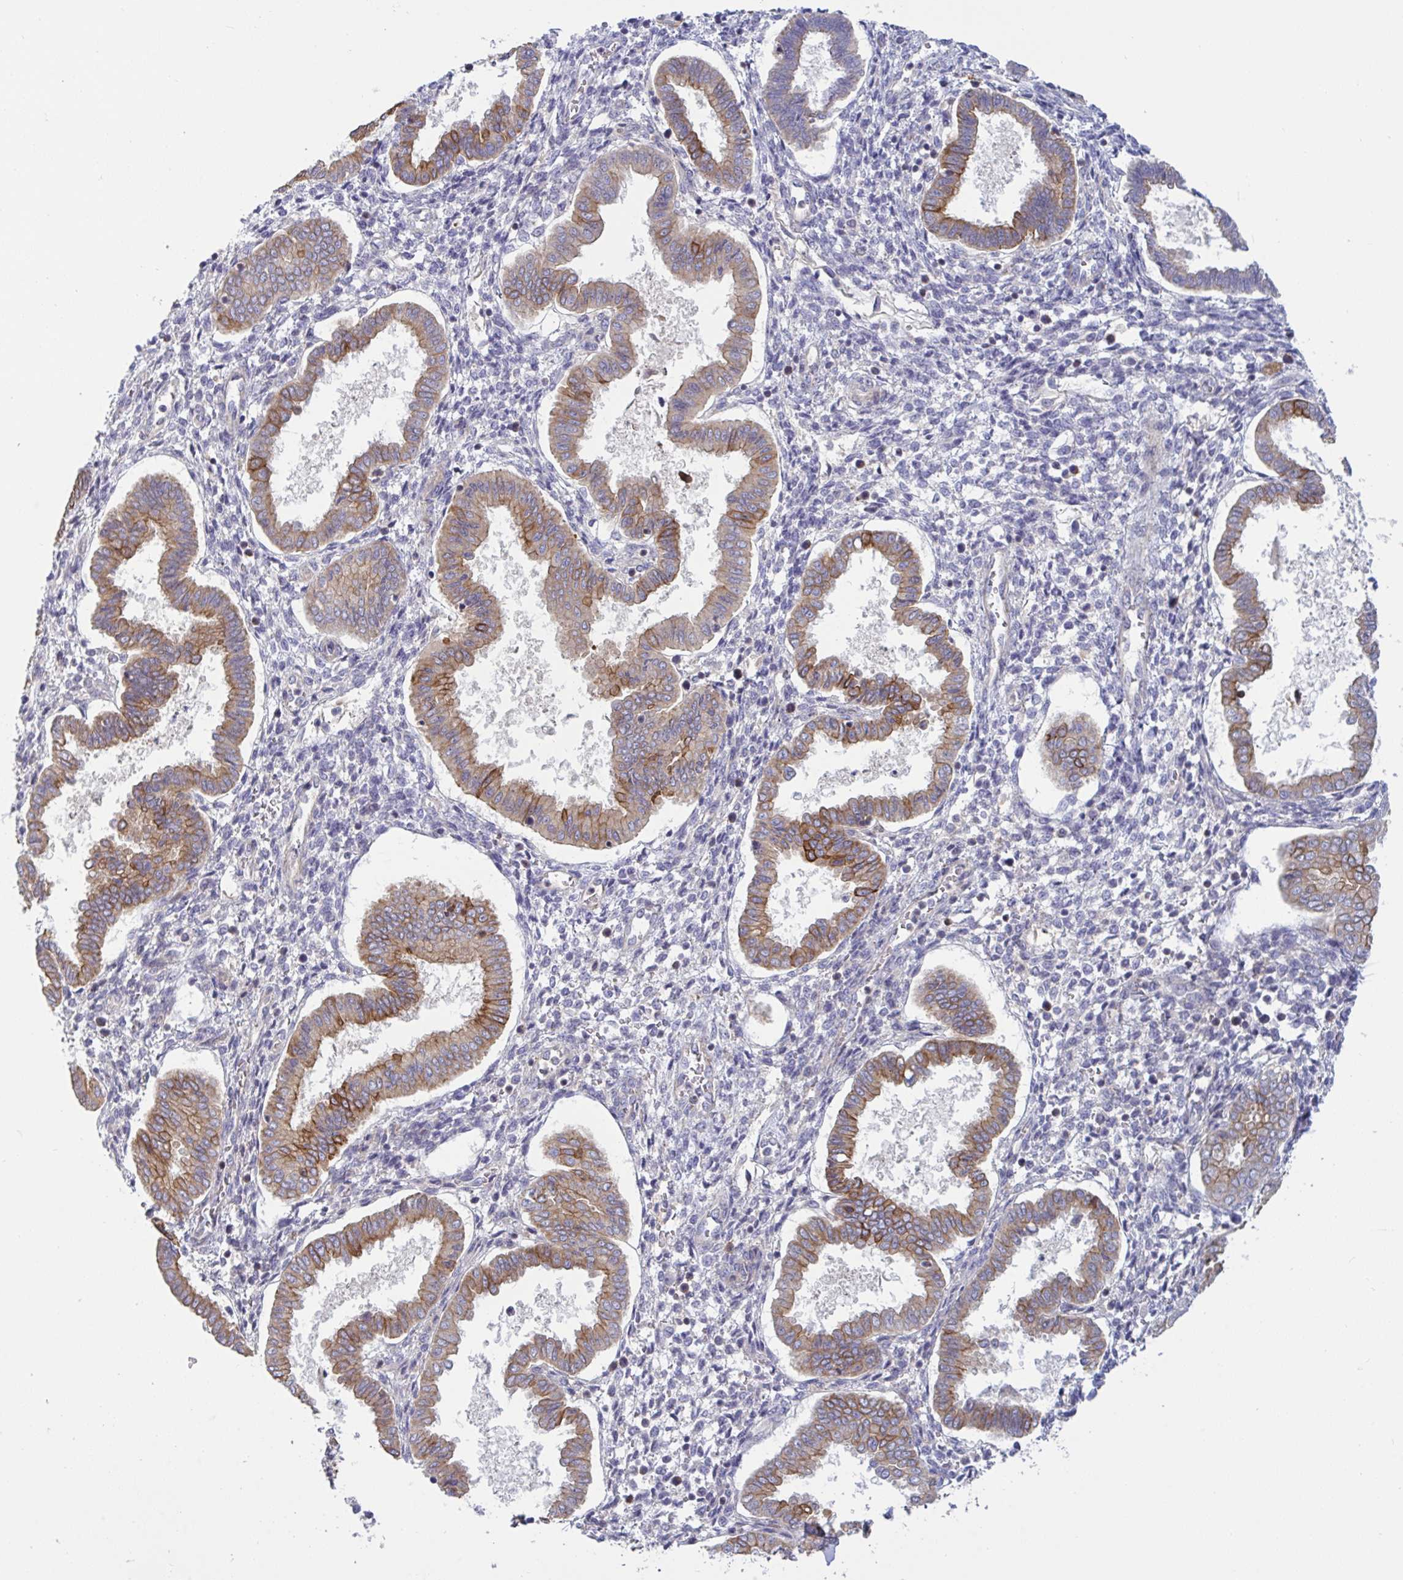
{"staining": {"intensity": "negative", "quantity": "none", "location": "none"}, "tissue": "endometrium", "cell_type": "Cells in endometrial stroma", "image_type": "normal", "snomed": [{"axis": "morphology", "description": "Normal tissue, NOS"}, {"axis": "topography", "description": "Endometrium"}], "caption": "Endometrium stained for a protein using immunohistochemistry displays no expression cells in endometrial stroma.", "gene": "TANK", "patient": {"sex": "female", "age": 24}}